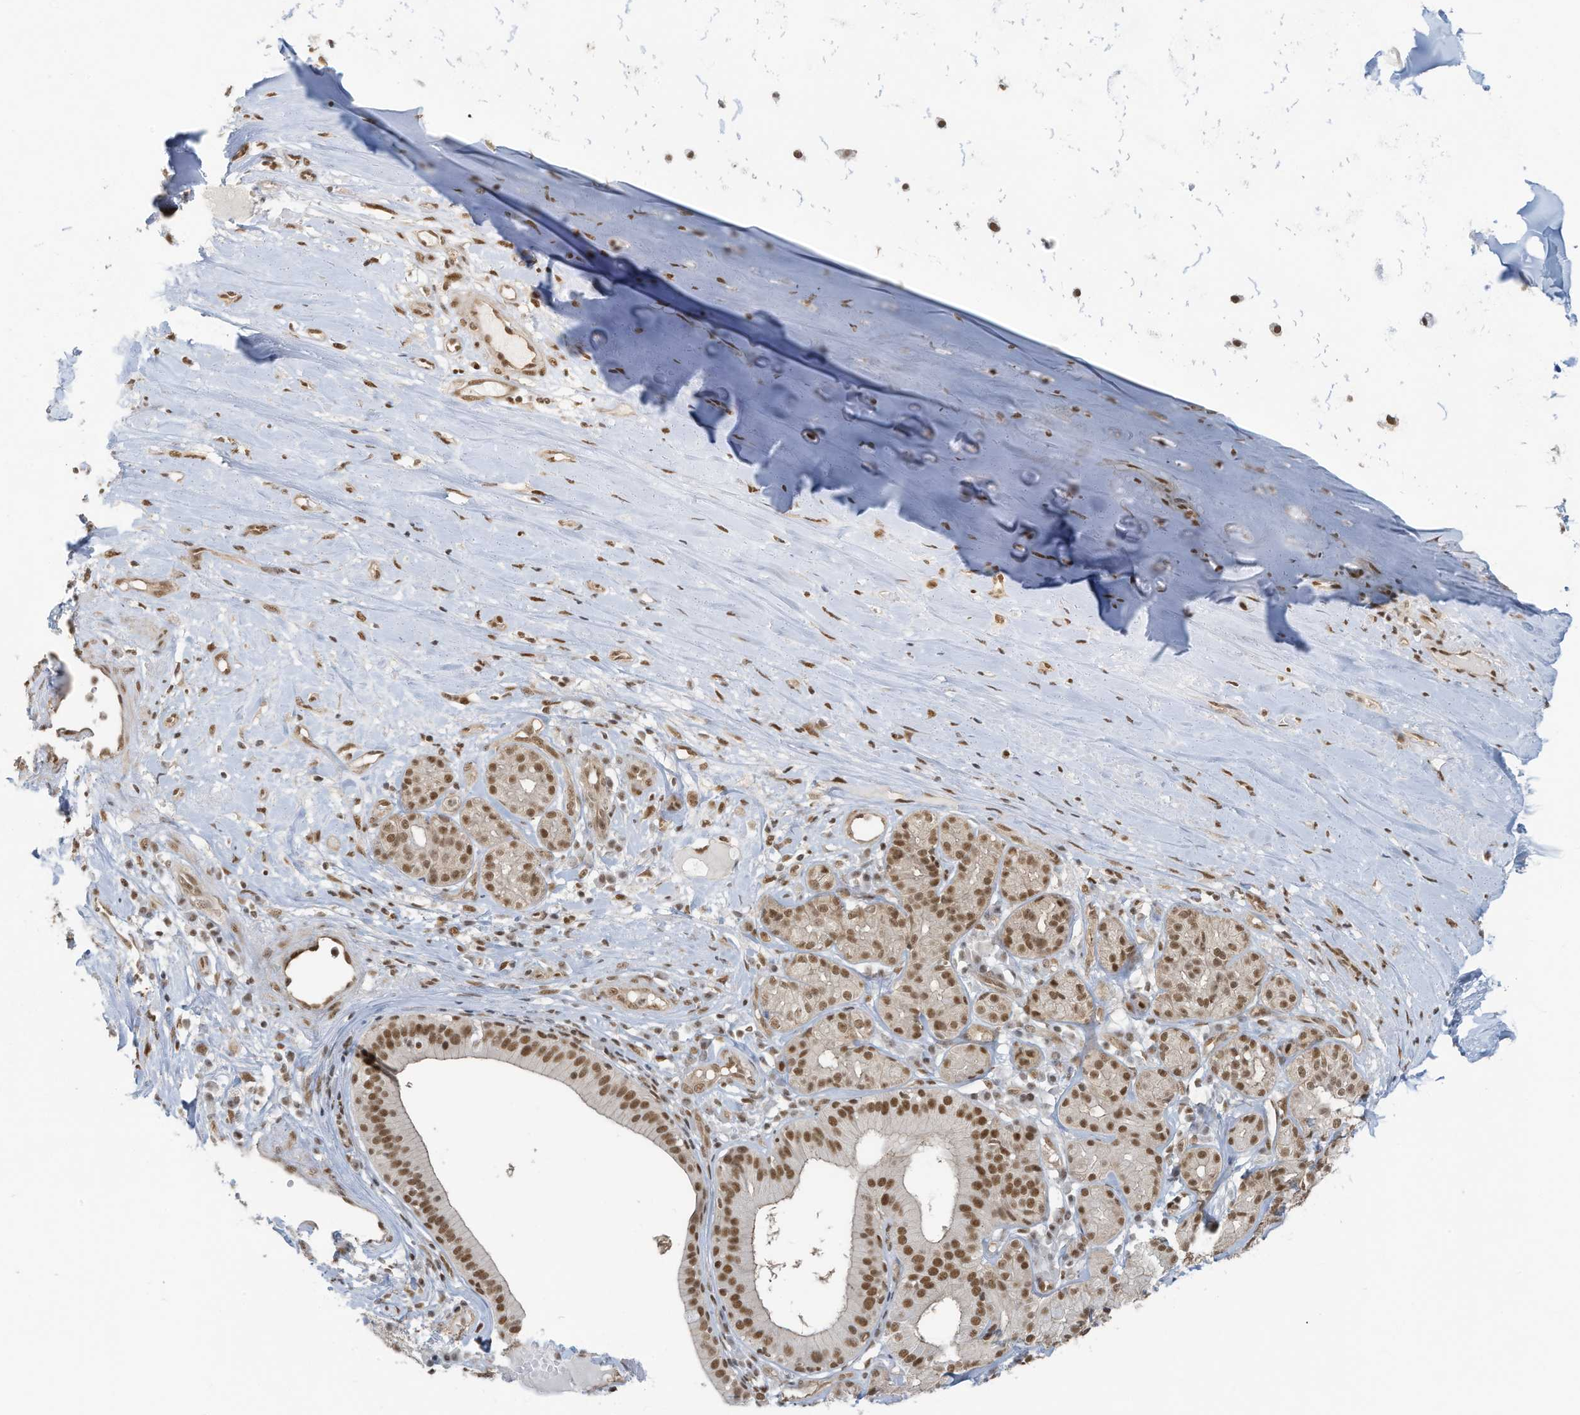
{"staining": {"intensity": "moderate", "quantity": ">75%", "location": "nuclear"}, "tissue": "adipose tissue", "cell_type": "Adipocytes", "image_type": "normal", "snomed": [{"axis": "morphology", "description": "Normal tissue, NOS"}, {"axis": "morphology", "description": "Basal cell carcinoma"}, {"axis": "topography", "description": "Cartilage tissue"}, {"axis": "topography", "description": "Nasopharynx"}, {"axis": "topography", "description": "Oral tissue"}], "caption": "Immunohistochemical staining of normal adipose tissue exhibits moderate nuclear protein positivity in approximately >75% of adipocytes. The protein of interest is shown in brown color, while the nuclei are stained blue.", "gene": "DBR1", "patient": {"sex": "female", "age": 77}}